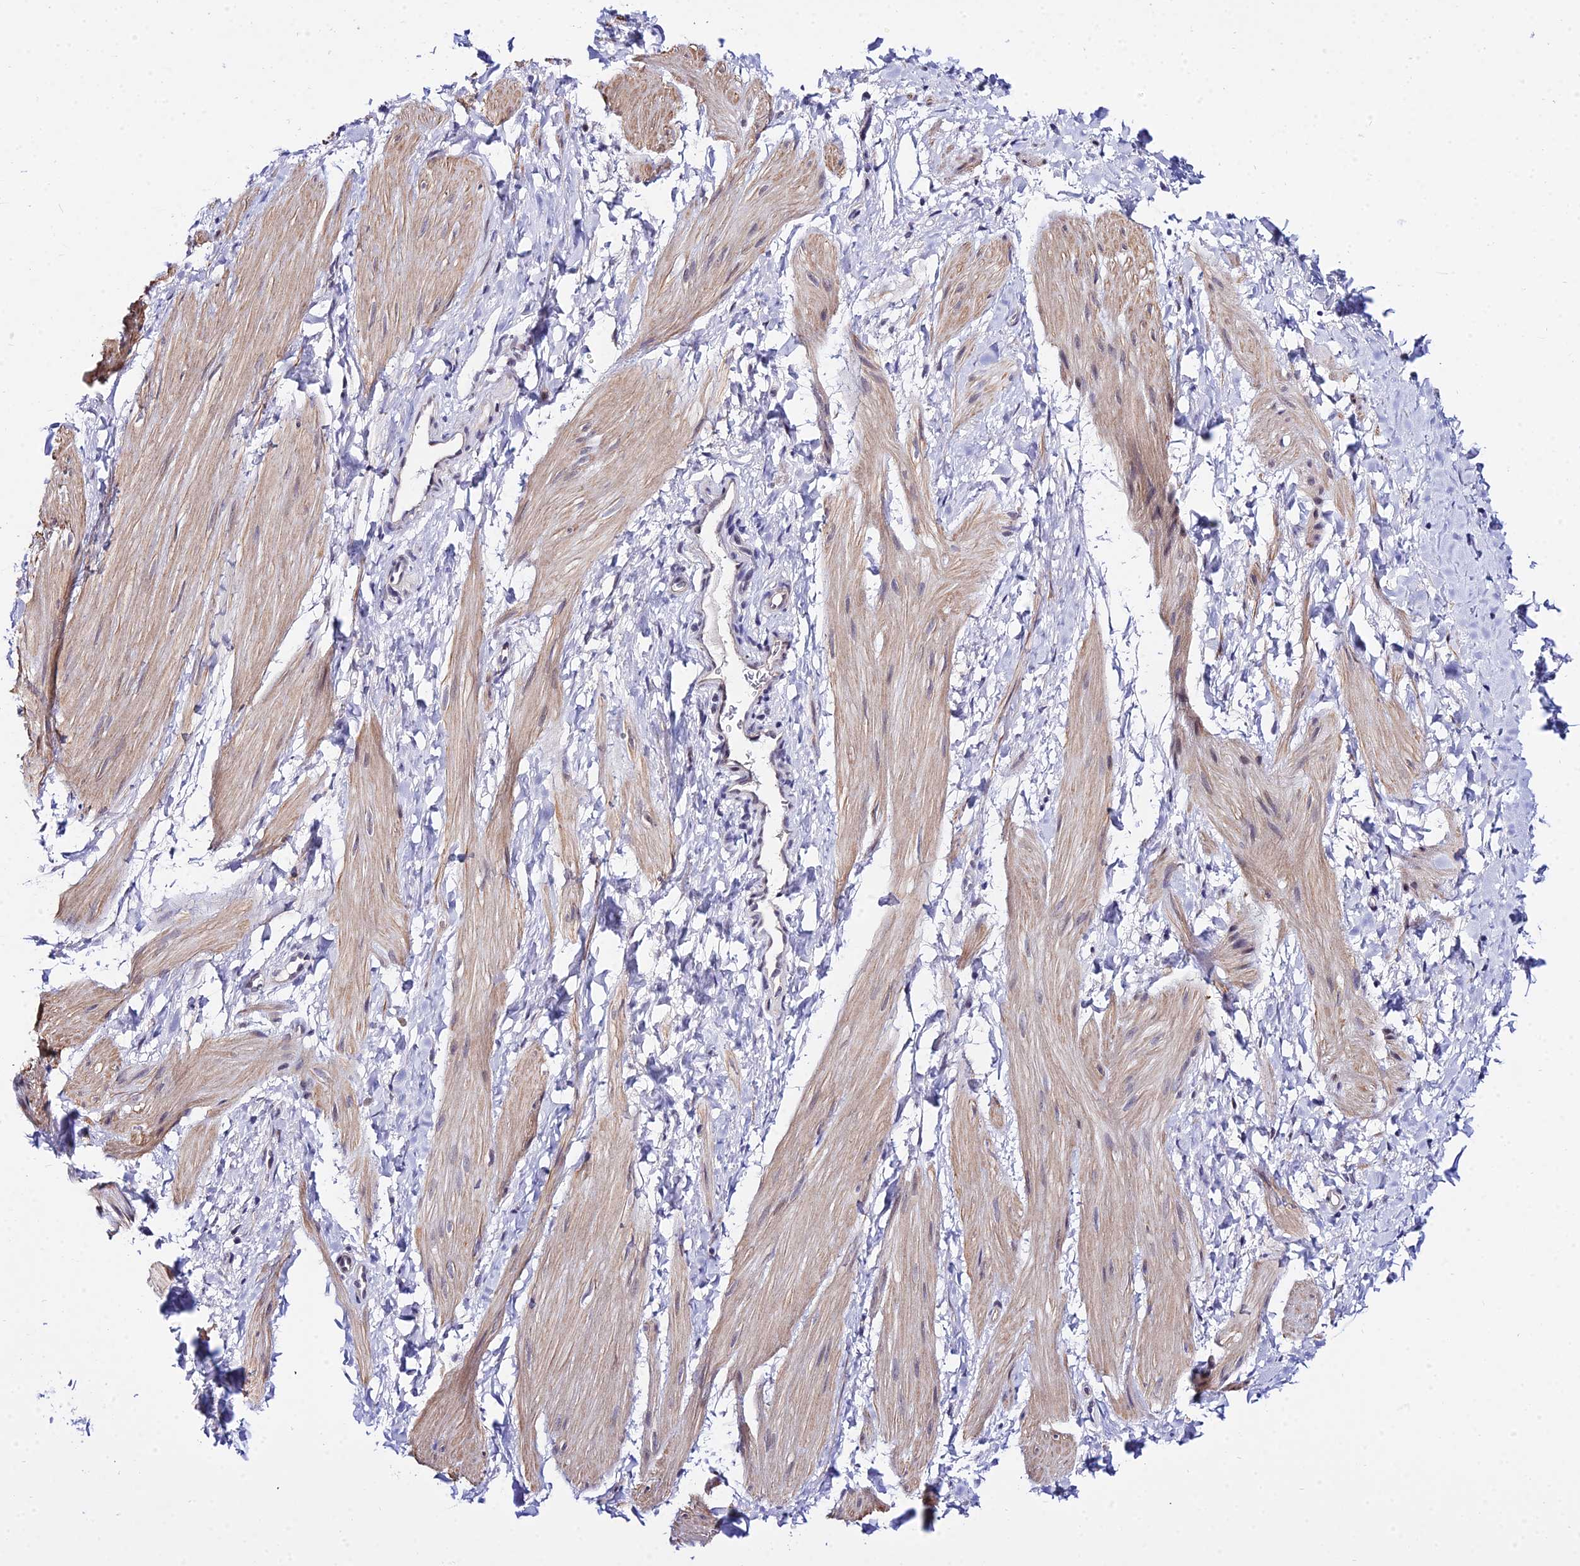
{"staining": {"intensity": "moderate", "quantity": "<25%", "location": "cytoplasmic/membranous"}, "tissue": "smooth muscle", "cell_type": "Smooth muscle cells", "image_type": "normal", "snomed": [{"axis": "morphology", "description": "Normal tissue, NOS"}, {"axis": "topography", "description": "Smooth muscle"}], "caption": "A histopathology image showing moderate cytoplasmic/membranous positivity in approximately <25% of smooth muscle cells in benign smooth muscle, as visualized by brown immunohistochemical staining.", "gene": "ZNF628", "patient": {"sex": "male", "age": 16}}